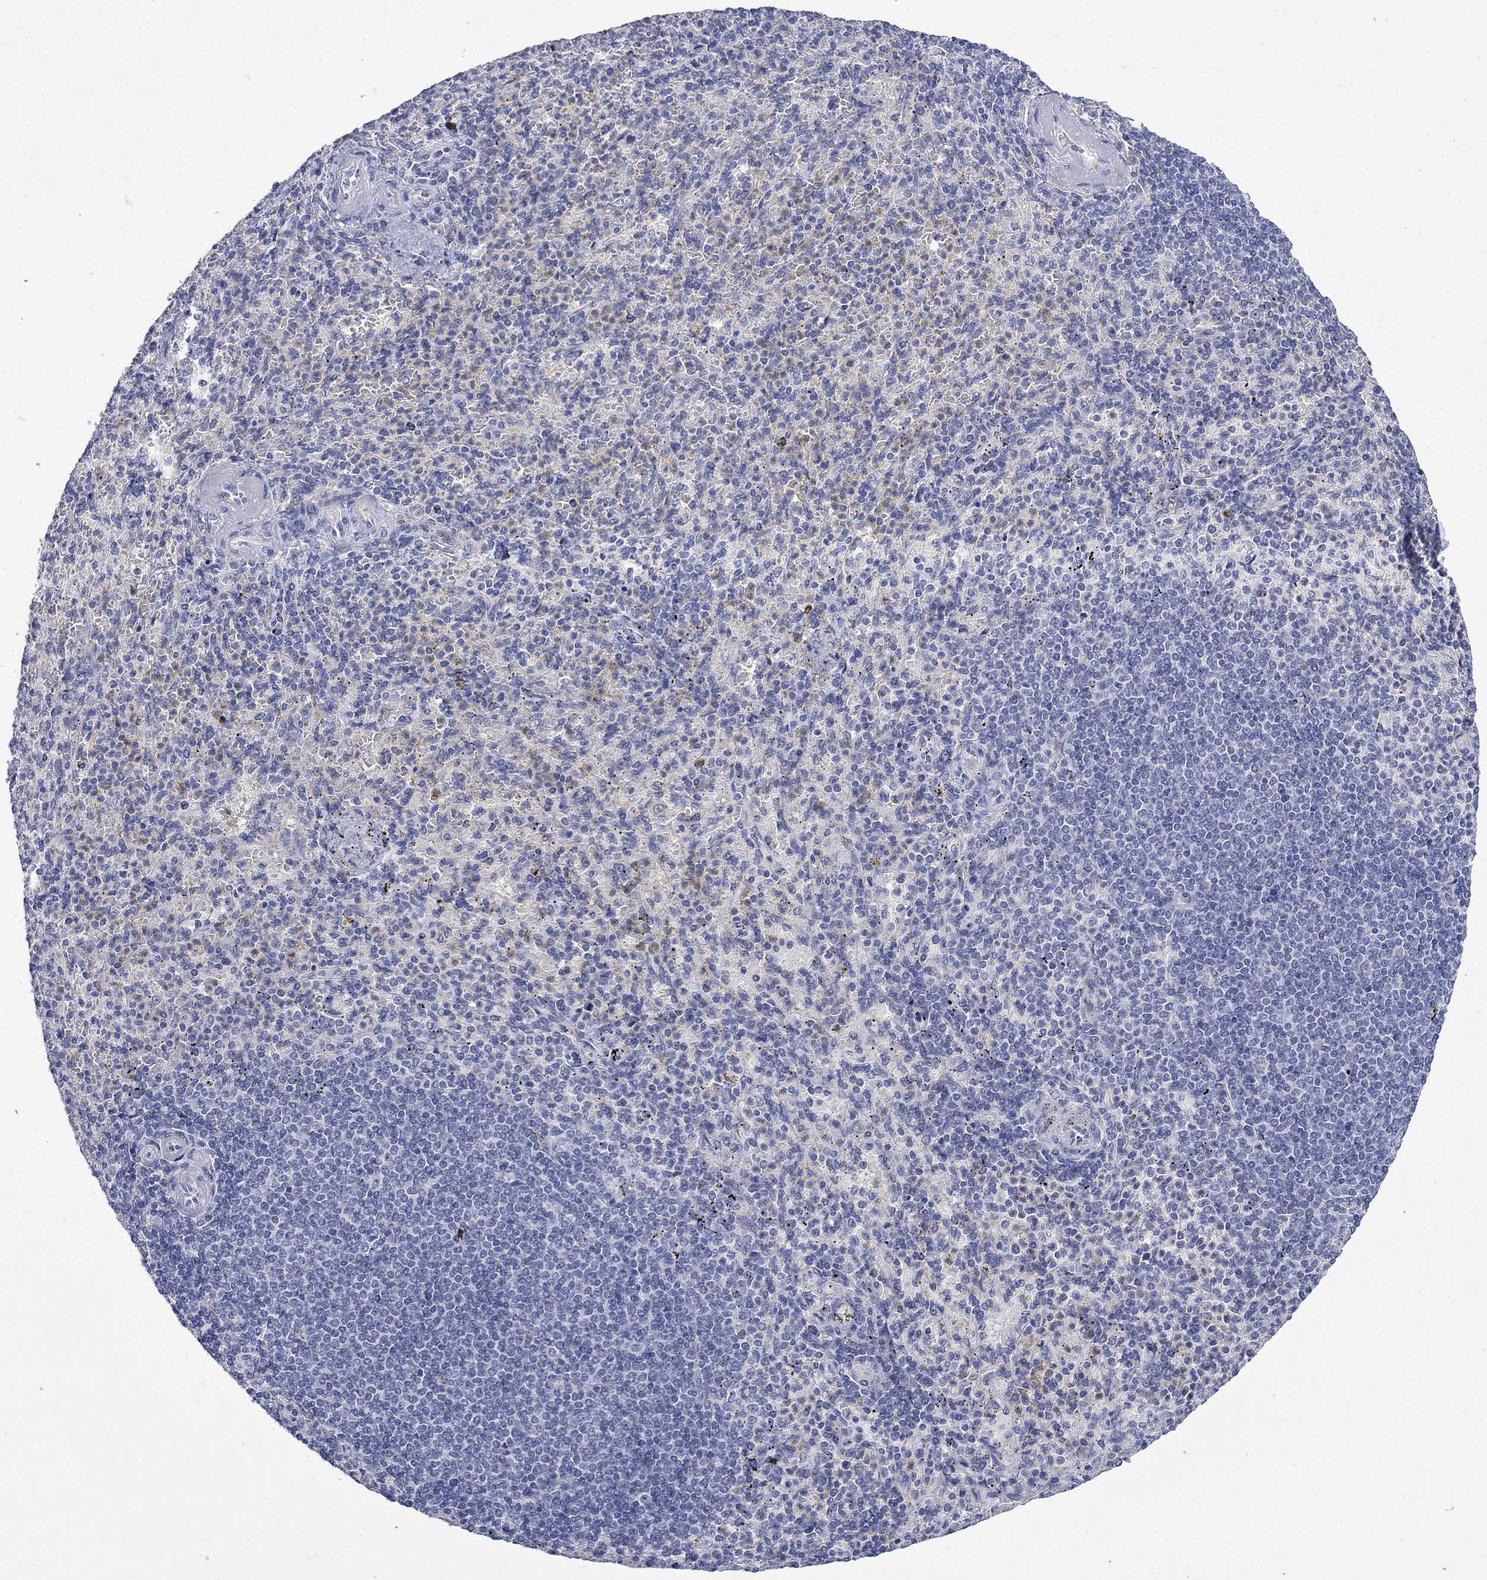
{"staining": {"intensity": "weak", "quantity": "<25%", "location": "cytoplasmic/membranous"}, "tissue": "spleen", "cell_type": "Cells in red pulp", "image_type": "normal", "snomed": [{"axis": "morphology", "description": "Normal tissue, NOS"}, {"axis": "topography", "description": "Spleen"}], "caption": "Human spleen stained for a protein using IHC reveals no positivity in cells in red pulp.", "gene": "DLK1", "patient": {"sex": "female", "age": 74}}